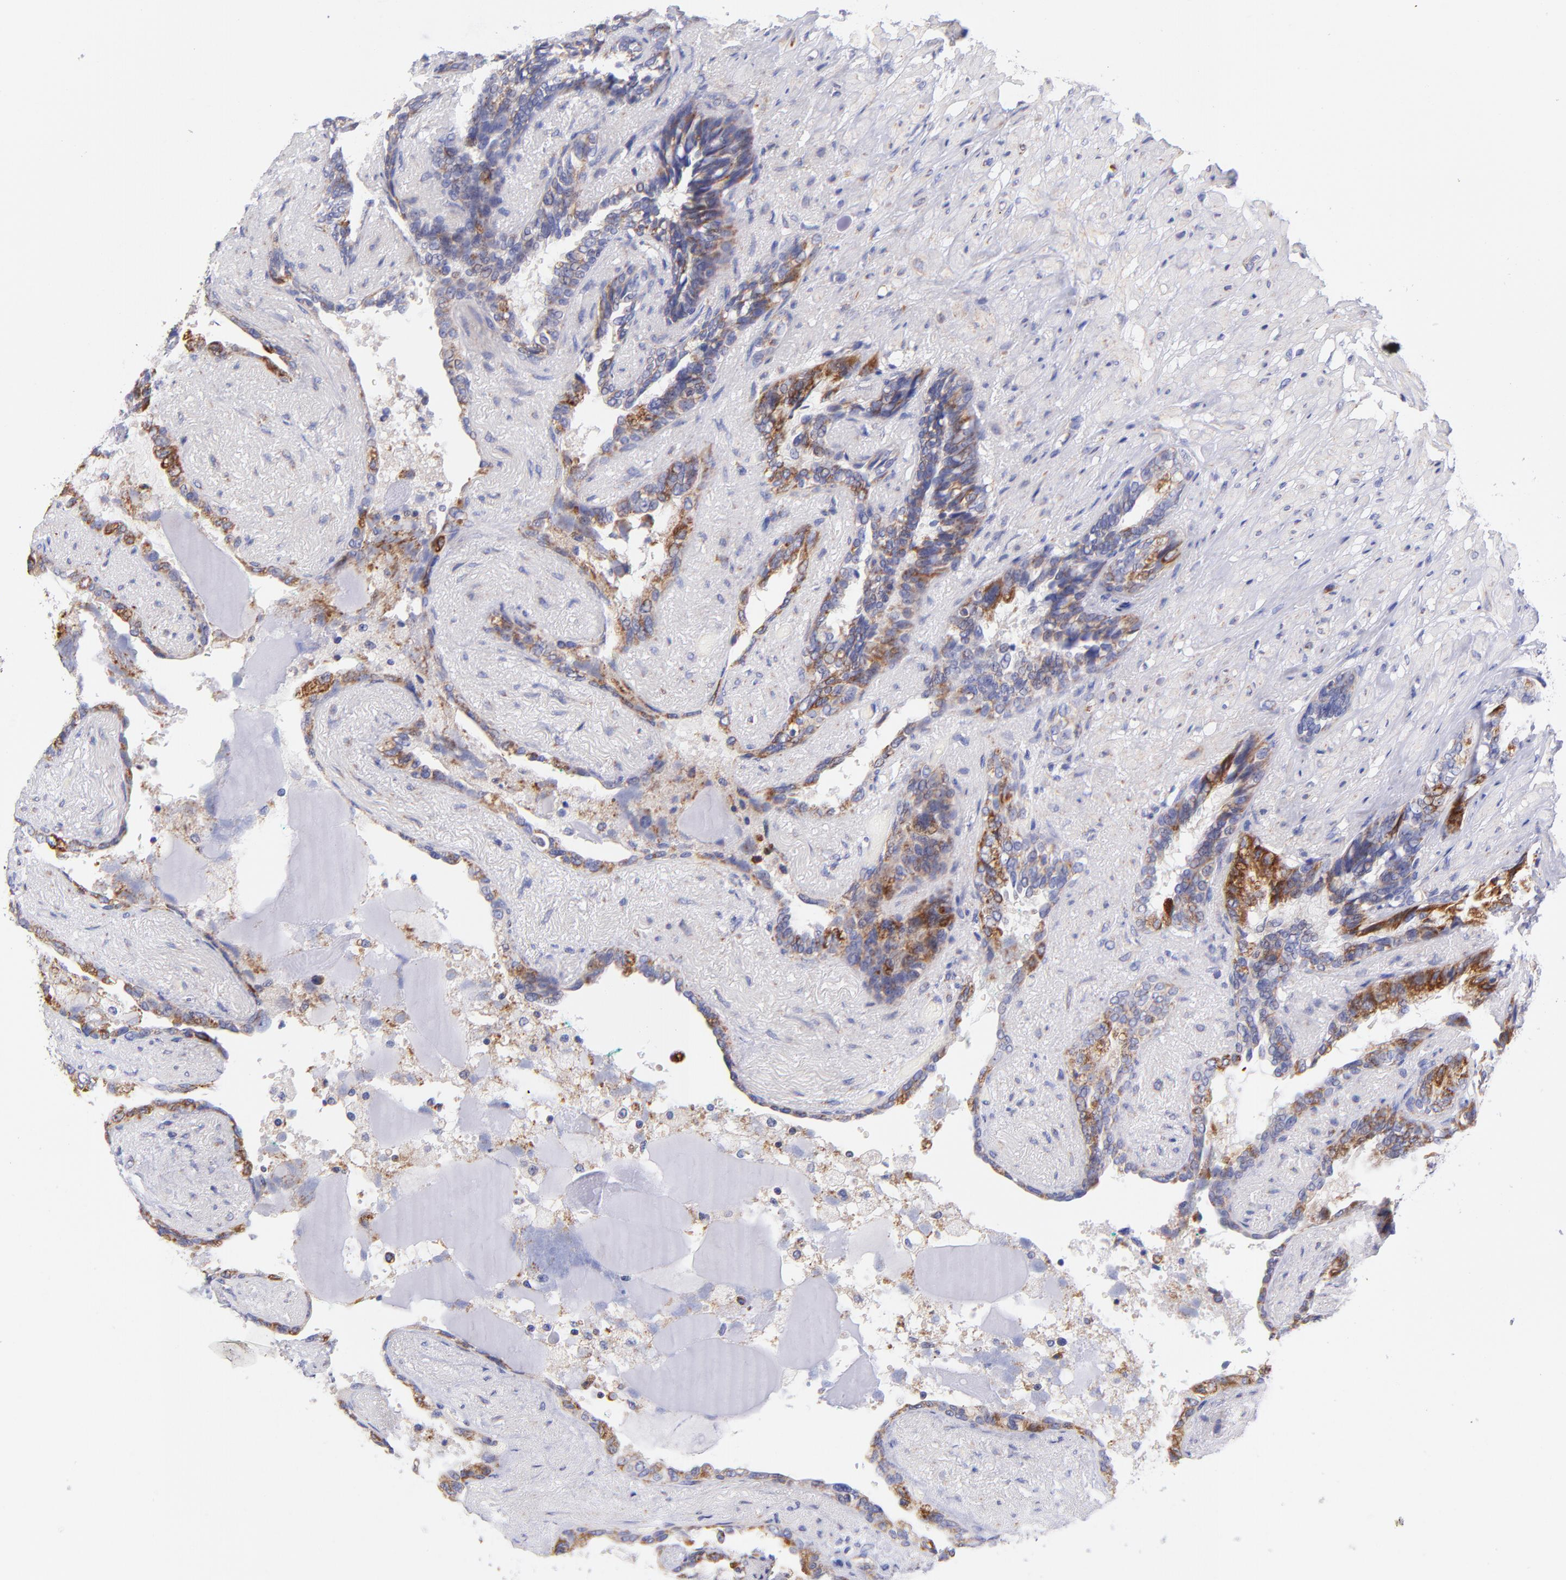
{"staining": {"intensity": "moderate", "quantity": ">75%", "location": "cytoplasmic/membranous"}, "tissue": "seminal vesicle", "cell_type": "Glandular cells", "image_type": "normal", "snomed": [{"axis": "morphology", "description": "Normal tissue, NOS"}, {"axis": "topography", "description": "Seminal veicle"}], "caption": "Immunohistochemistry (IHC) image of benign seminal vesicle: human seminal vesicle stained using IHC reveals medium levels of moderate protein expression localized specifically in the cytoplasmic/membranous of glandular cells, appearing as a cytoplasmic/membranous brown color.", "gene": "NDUFB7", "patient": {"sex": "male", "age": 61}}